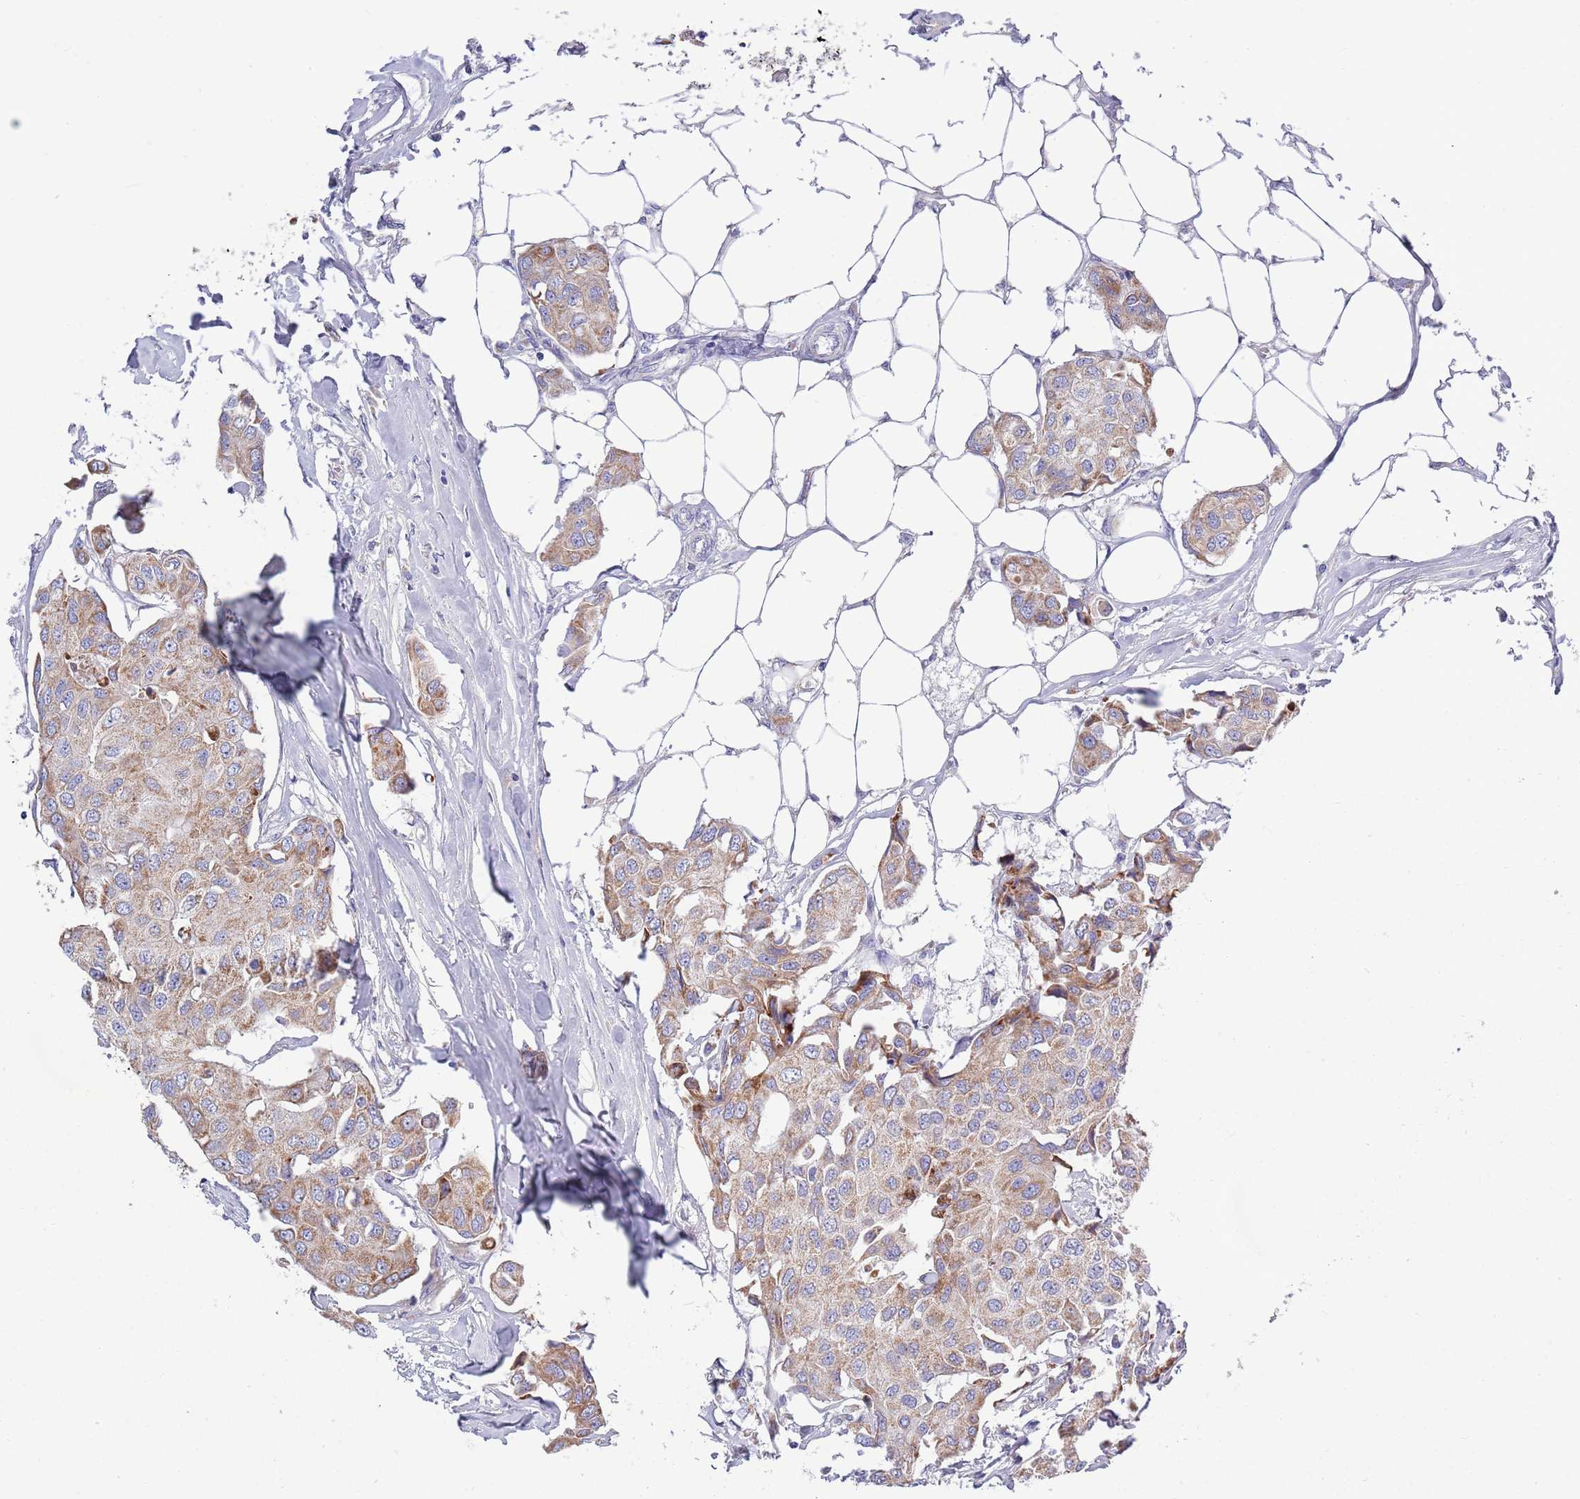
{"staining": {"intensity": "moderate", "quantity": ">75%", "location": "cytoplasmic/membranous"}, "tissue": "breast cancer", "cell_type": "Tumor cells", "image_type": "cancer", "snomed": [{"axis": "morphology", "description": "Duct carcinoma"}, {"axis": "topography", "description": "Breast"}, {"axis": "topography", "description": "Lymph node"}], "caption": "Immunohistochemical staining of breast infiltrating ductal carcinoma shows medium levels of moderate cytoplasmic/membranous positivity in about >75% of tumor cells.", "gene": "EMC8", "patient": {"sex": "female", "age": 80}}